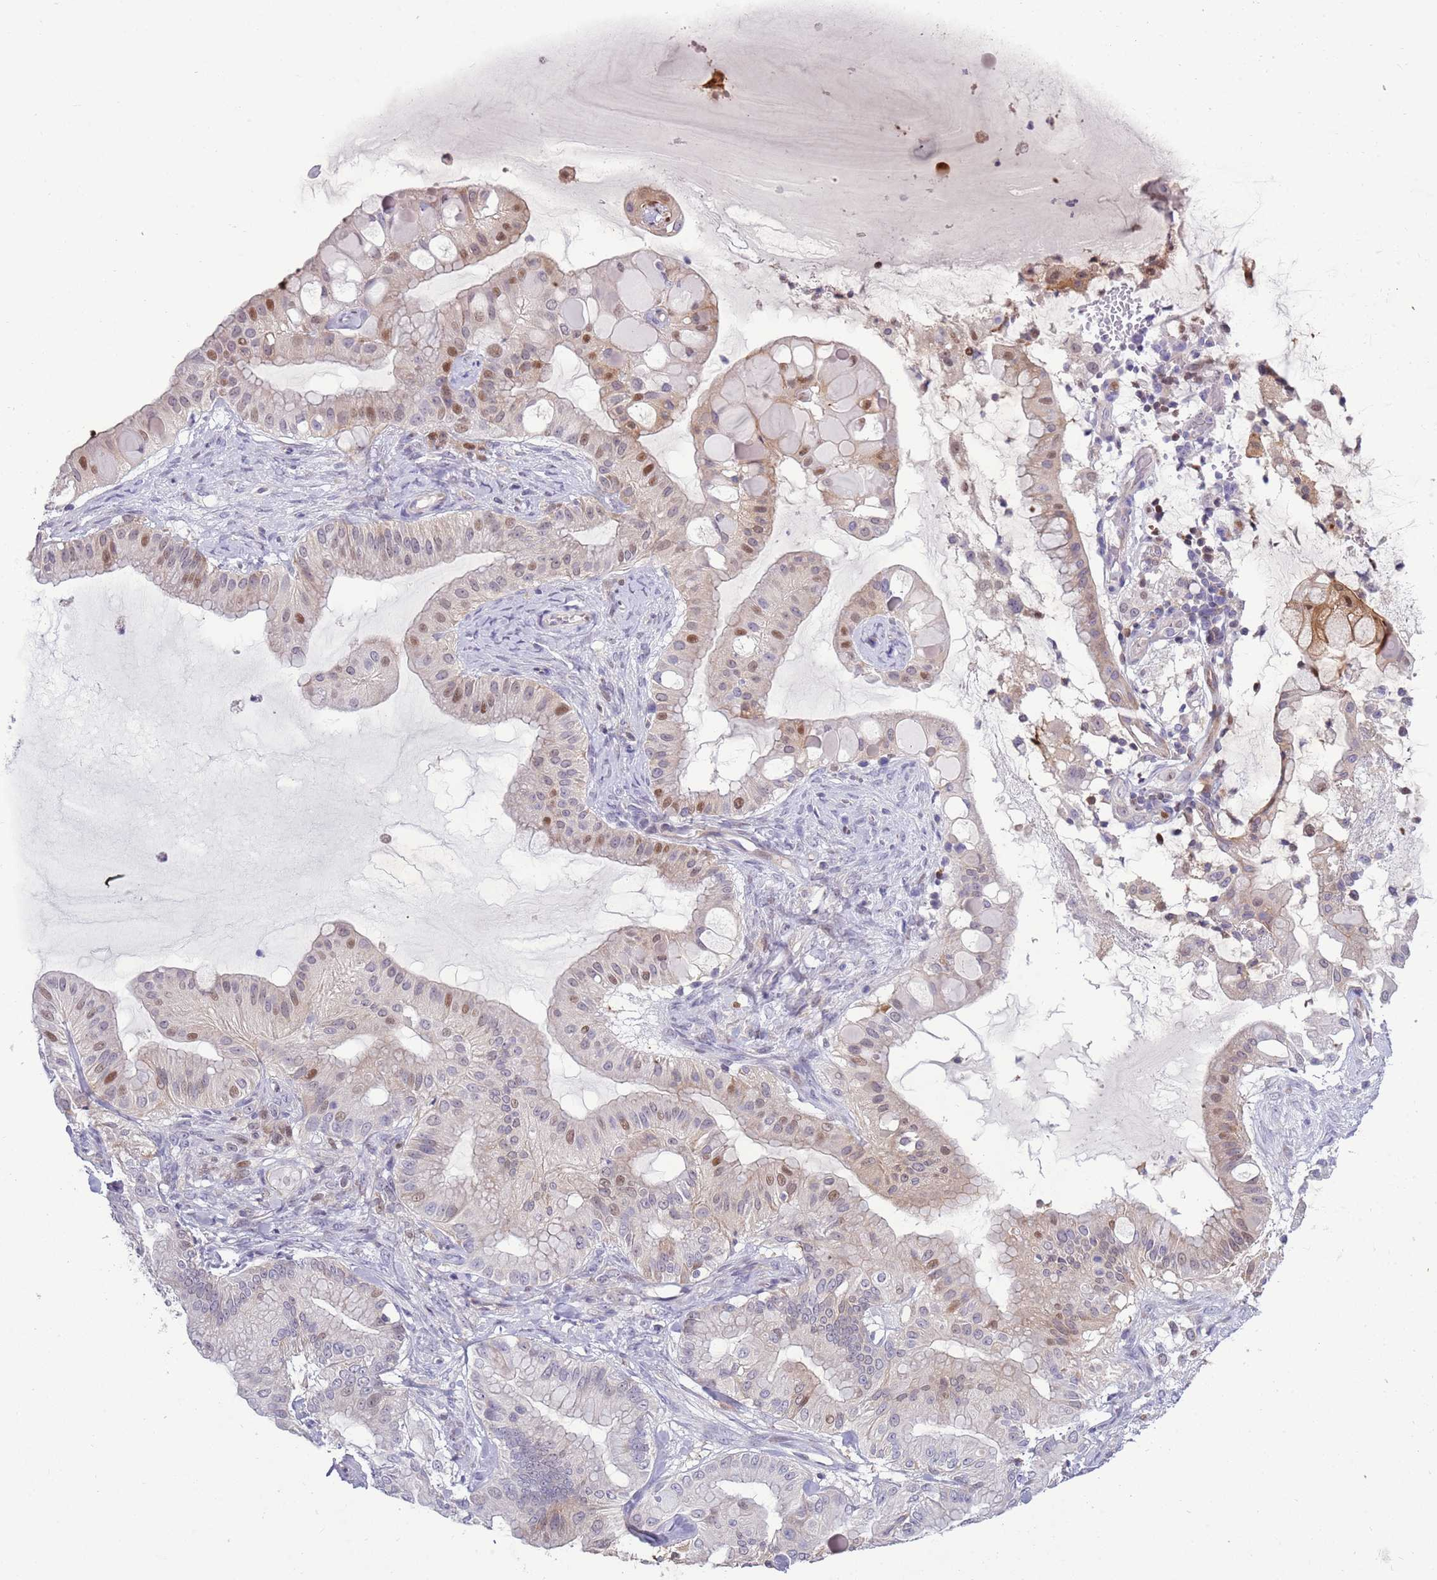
{"staining": {"intensity": "moderate", "quantity": "<25%", "location": "cytoplasmic/membranous,nuclear"}, "tissue": "ovarian cancer", "cell_type": "Tumor cells", "image_type": "cancer", "snomed": [{"axis": "morphology", "description": "Cystadenocarcinoma, mucinous, NOS"}, {"axis": "topography", "description": "Ovary"}], "caption": "Immunohistochemistry image of neoplastic tissue: mucinous cystadenocarcinoma (ovarian) stained using immunohistochemistry displays low levels of moderate protein expression localized specifically in the cytoplasmic/membranous and nuclear of tumor cells, appearing as a cytoplasmic/membranous and nuclear brown color.", "gene": "NBPF6", "patient": {"sex": "female", "age": 61}}